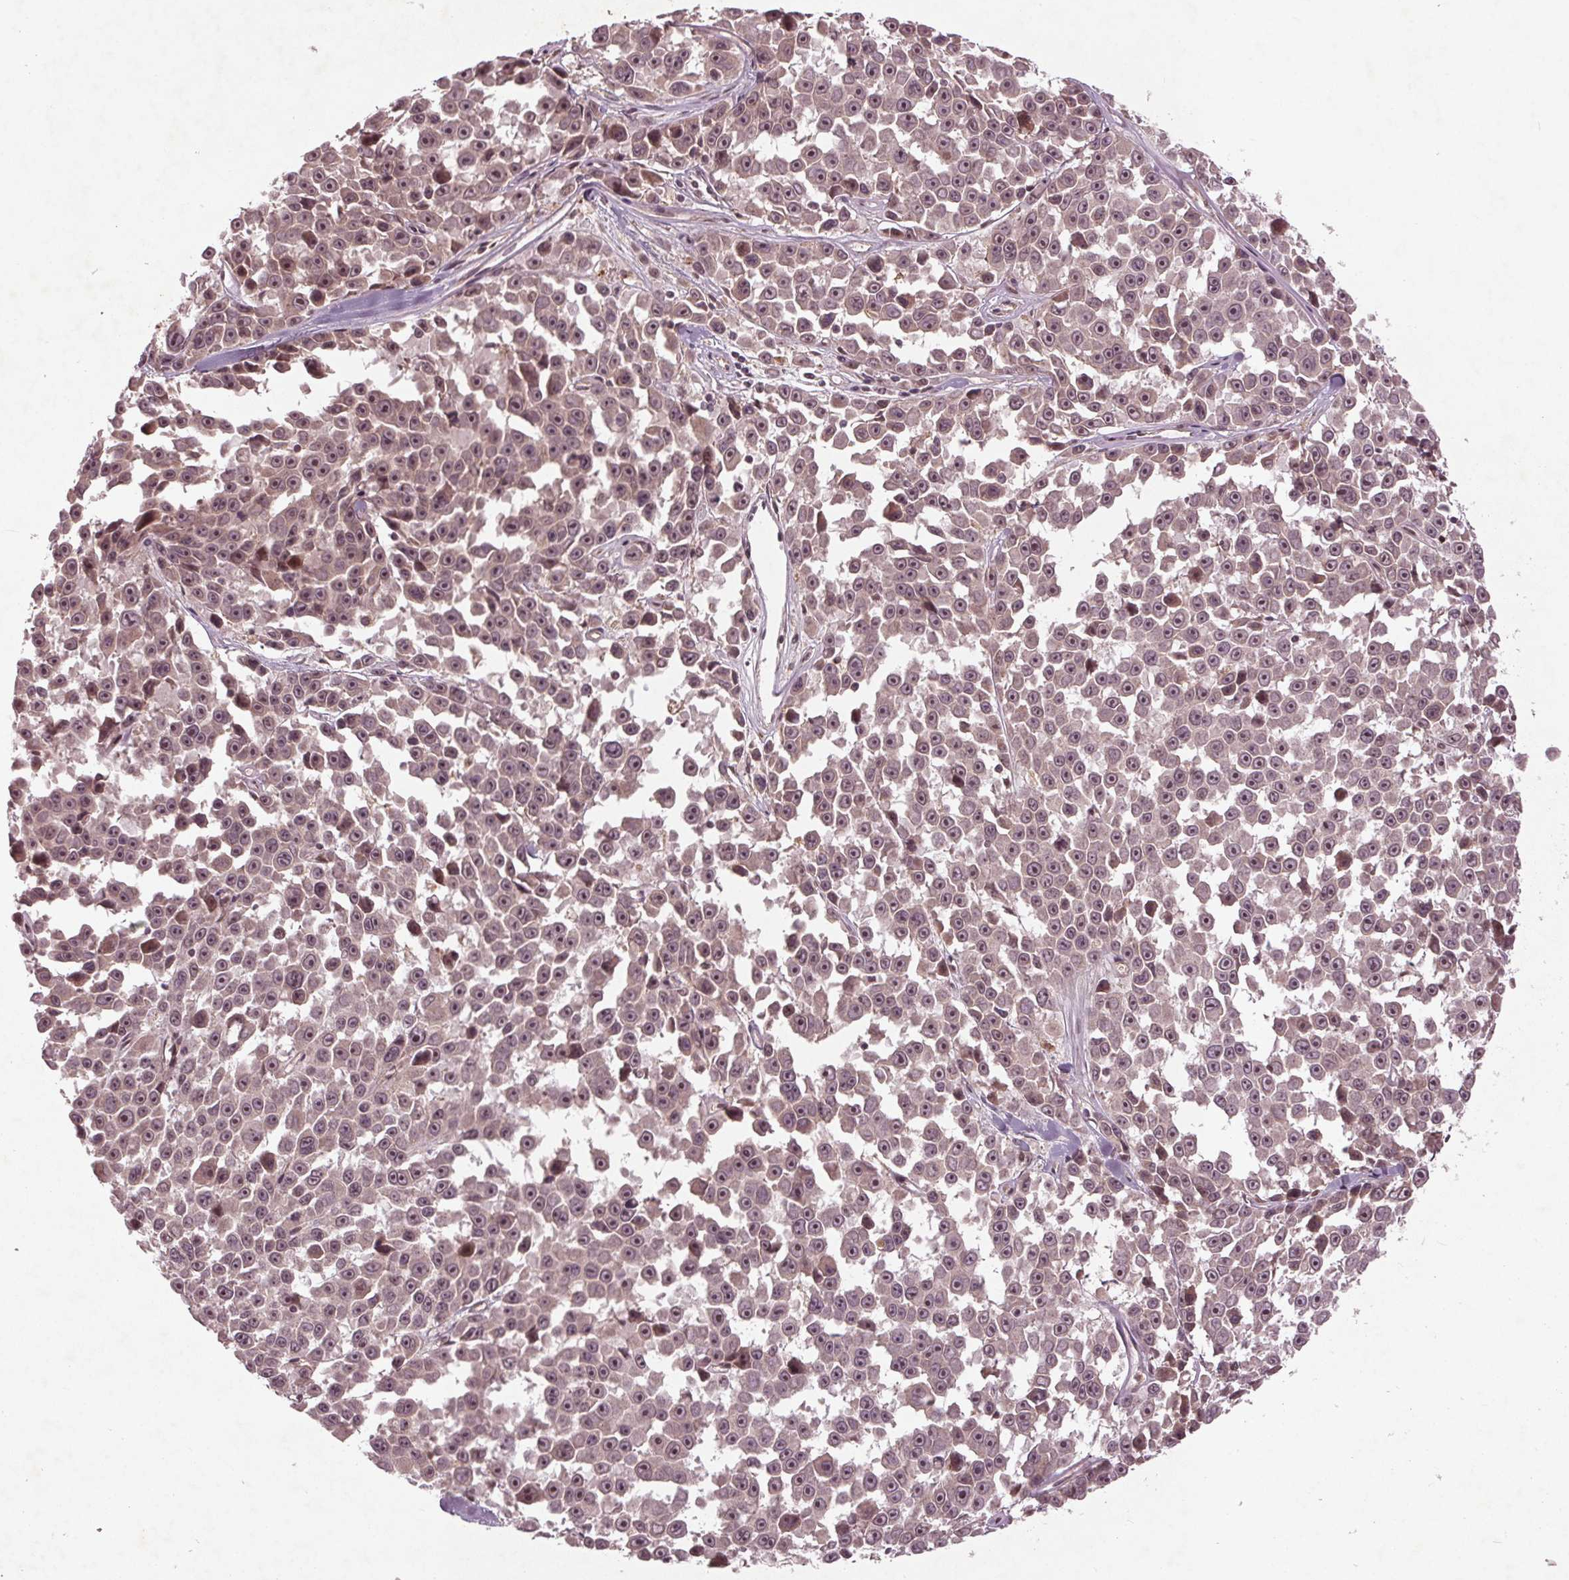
{"staining": {"intensity": "negative", "quantity": "none", "location": "none"}, "tissue": "melanoma", "cell_type": "Tumor cells", "image_type": "cancer", "snomed": [{"axis": "morphology", "description": "Malignant melanoma, NOS"}, {"axis": "topography", "description": "Skin"}], "caption": "Tumor cells are negative for brown protein staining in melanoma.", "gene": "CDKL4", "patient": {"sex": "female", "age": 66}}